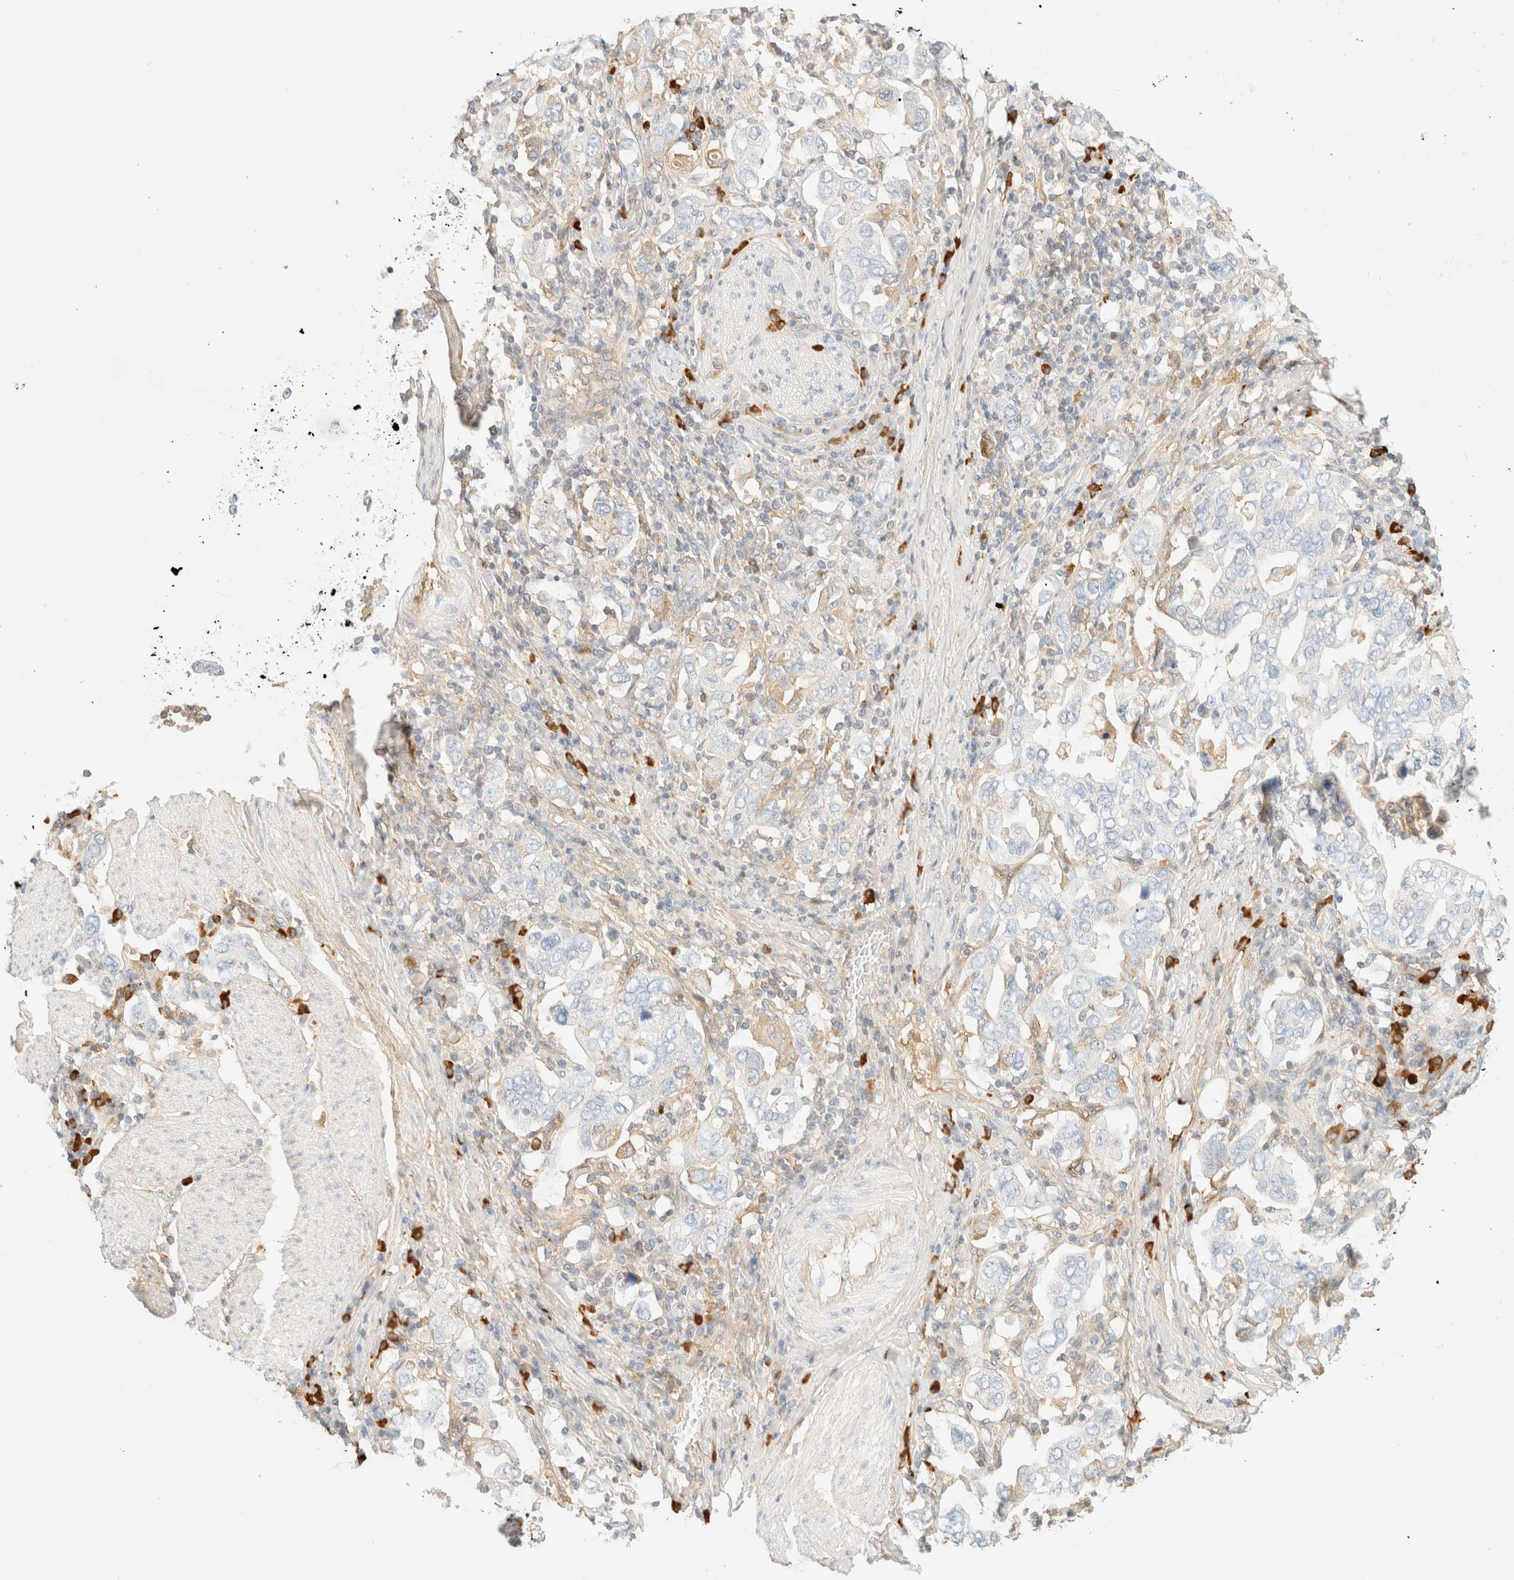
{"staining": {"intensity": "negative", "quantity": "none", "location": "none"}, "tissue": "stomach cancer", "cell_type": "Tumor cells", "image_type": "cancer", "snomed": [{"axis": "morphology", "description": "Adenocarcinoma, NOS"}, {"axis": "topography", "description": "Stomach, upper"}], "caption": "This histopathology image is of adenocarcinoma (stomach) stained with immunohistochemistry to label a protein in brown with the nuclei are counter-stained blue. There is no staining in tumor cells.", "gene": "FHOD1", "patient": {"sex": "male", "age": 62}}